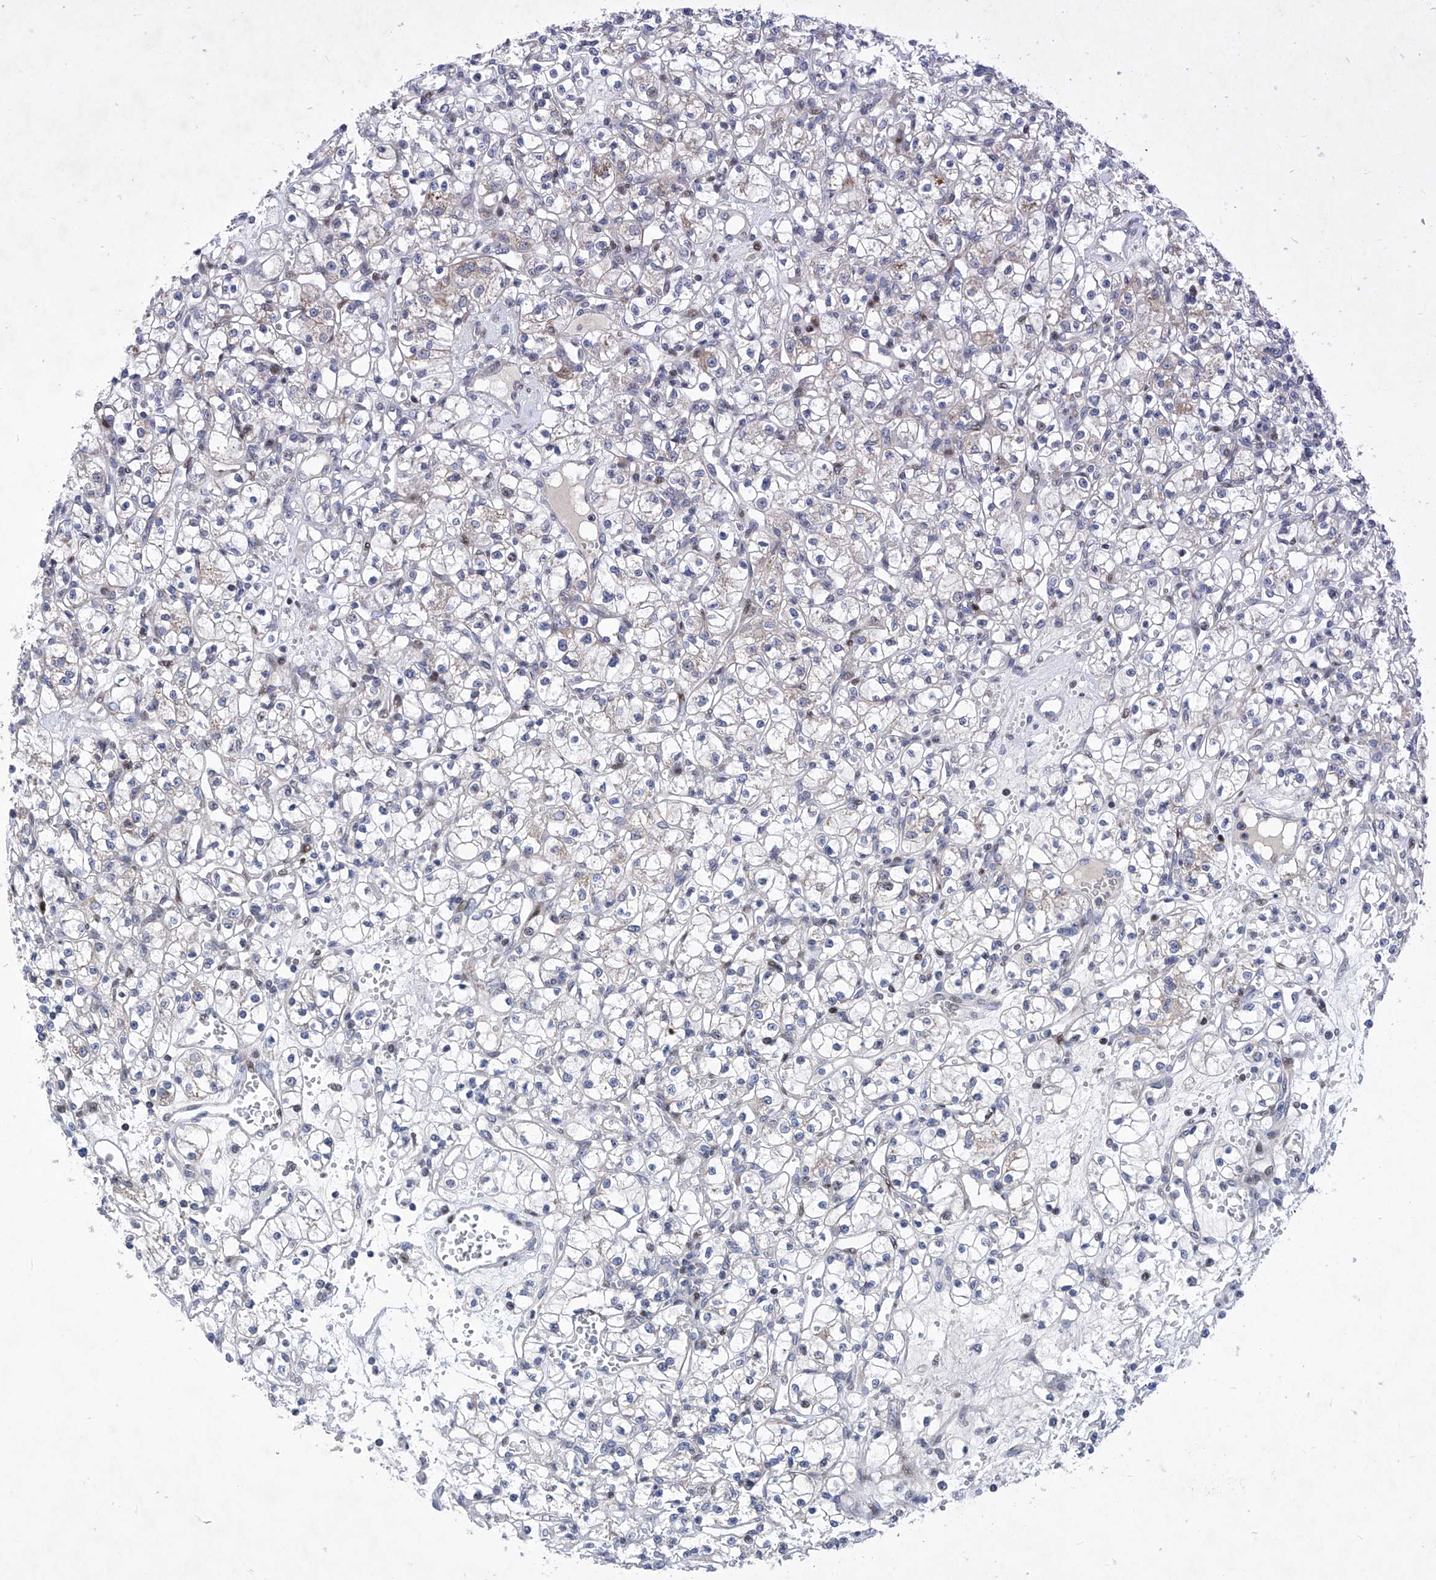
{"staining": {"intensity": "negative", "quantity": "none", "location": "none"}, "tissue": "renal cancer", "cell_type": "Tumor cells", "image_type": "cancer", "snomed": [{"axis": "morphology", "description": "Adenocarcinoma, NOS"}, {"axis": "topography", "description": "Kidney"}], "caption": "DAB (3,3'-diaminobenzidine) immunohistochemical staining of renal cancer reveals no significant positivity in tumor cells. Brightfield microscopy of immunohistochemistry stained with DAB (brown) and hematoxylin (blue), captured at high magnification.", "gene": "NUFIP1", "patient": {"sex": "female", "age": 59}}